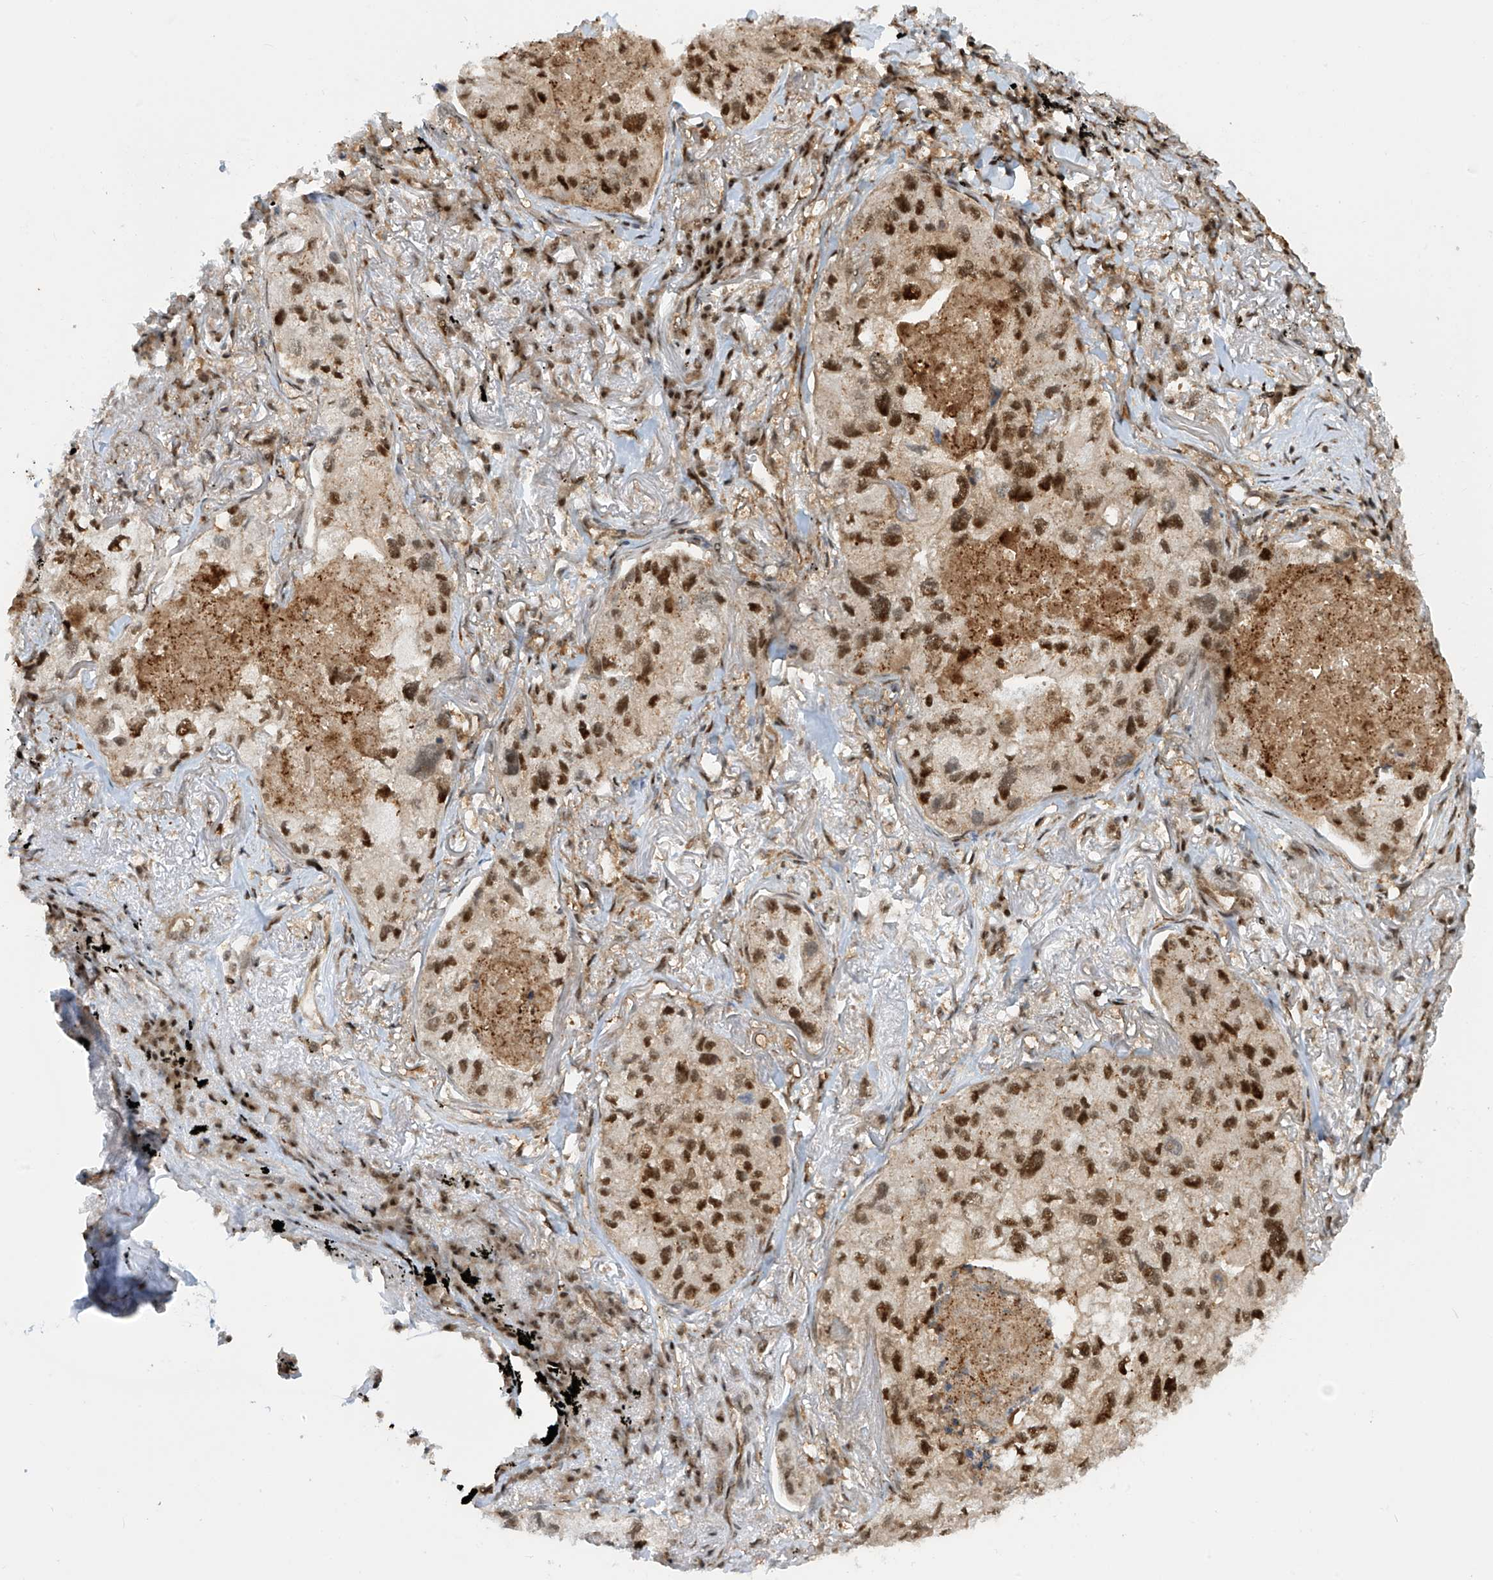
{"staining": {"intensity": "strong", "quantity": ">75%", "location": "nuclear"}, "tissue": "lung cancer", "cell_type": "Tumor cells", "image_type": "cancer", "snomed": [{"axis": "morphology", "description": "Adenocarcinoma, NOS"}, {"axis": "topography", "description": "Lung"}], "caption": "DAB immunohistochemical staining of lung cancer displays strong nuclear protein positivity in approximately >75% of tumor cells. The protein of interest is shown in brown color, while the nuclei are stained blue.", "gene": "LAGE3", "patient": {"sex": "male", "age": 65}}